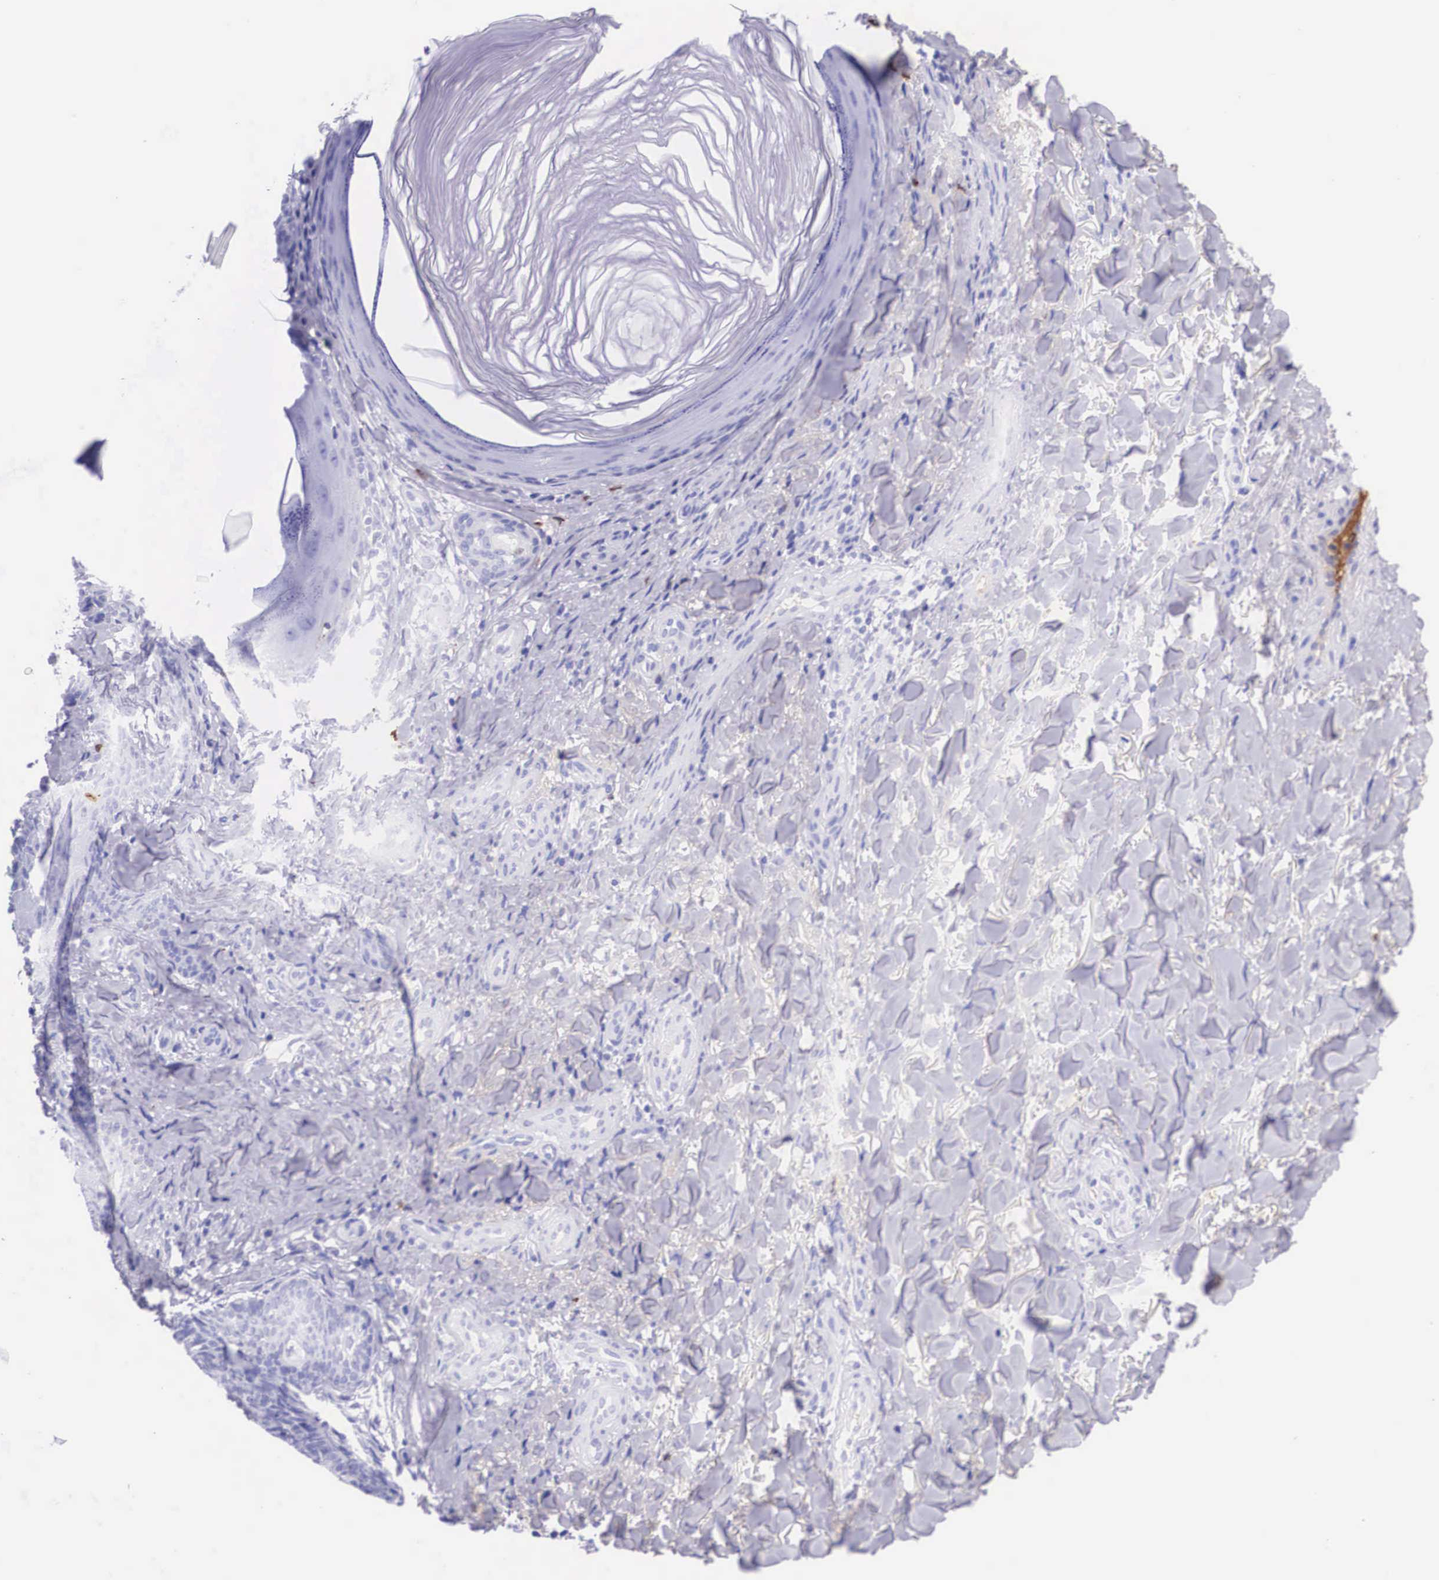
{"staining": {"intensity": "negative", "quantity": "none", "location": "none"}, "tissue": "skin cancer", "cell_type": "Tumor cells", "image_type": "cancer", "snomed": [{"axis": "morphology", "description": "Normal tissue, NOS"}, {"axis": "morphology", "description": "Basal cell carcinoma"}, {"axis": "topography", "description": "Skin"}], "caption": "Immunohistochemistry micrograph of neoplastic tissue: human skin cancer stained with DAB (3,3'-diaminobenzidine) shows no significant protein expression in tumor cells.", "gene": "PLG", "patient": {"sex": "male", "age": 81}}